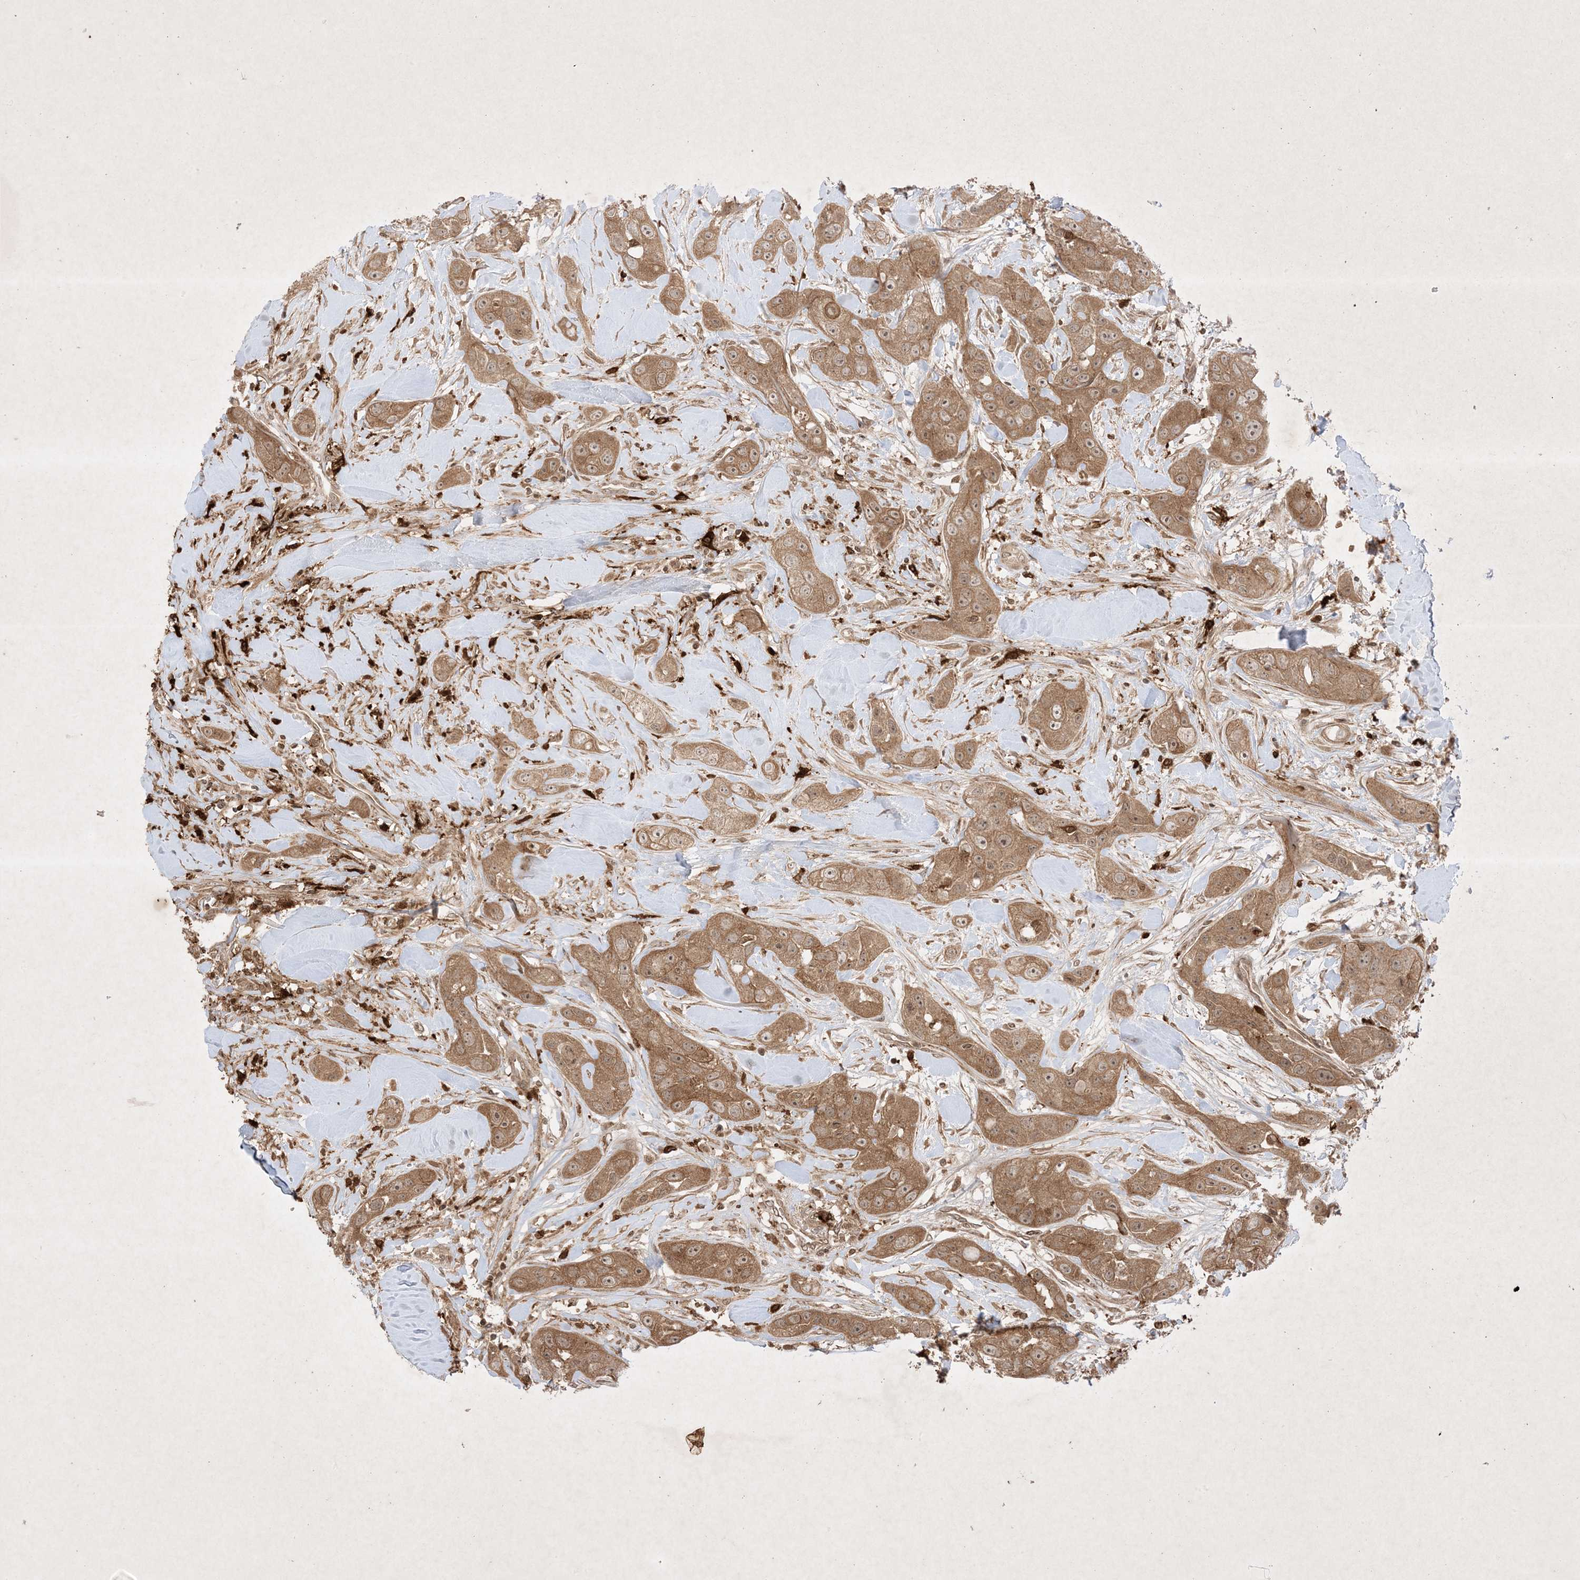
{"staining": {"intensity": "moderate", "quantity": ">75%", "location": "cytoplasmic/membranous,nuclear"}, "tissue": "head and neck cancer", "cell_type": "Tumor cells", "image_type": "cancer", "snomed": [{"axis": "morphology", "description": "Normal tissue, NOS"}, {"axis": "morphology", "description": "Squamous cell carcinoma, NOS"}, {"axis": "topography", "description": "Skeletal muscle"}, {"axis": "topography", "description": "Head-Neck"}], "caption": "Protein staining demonstrates moderate cytoplasmic/membranous and nuclear expression in about >75% of tumor cells in head and neck cancer (squamous cell carcinoma).", "gene": "PTK6", "patient": {"sex": "male", "age": 51}}